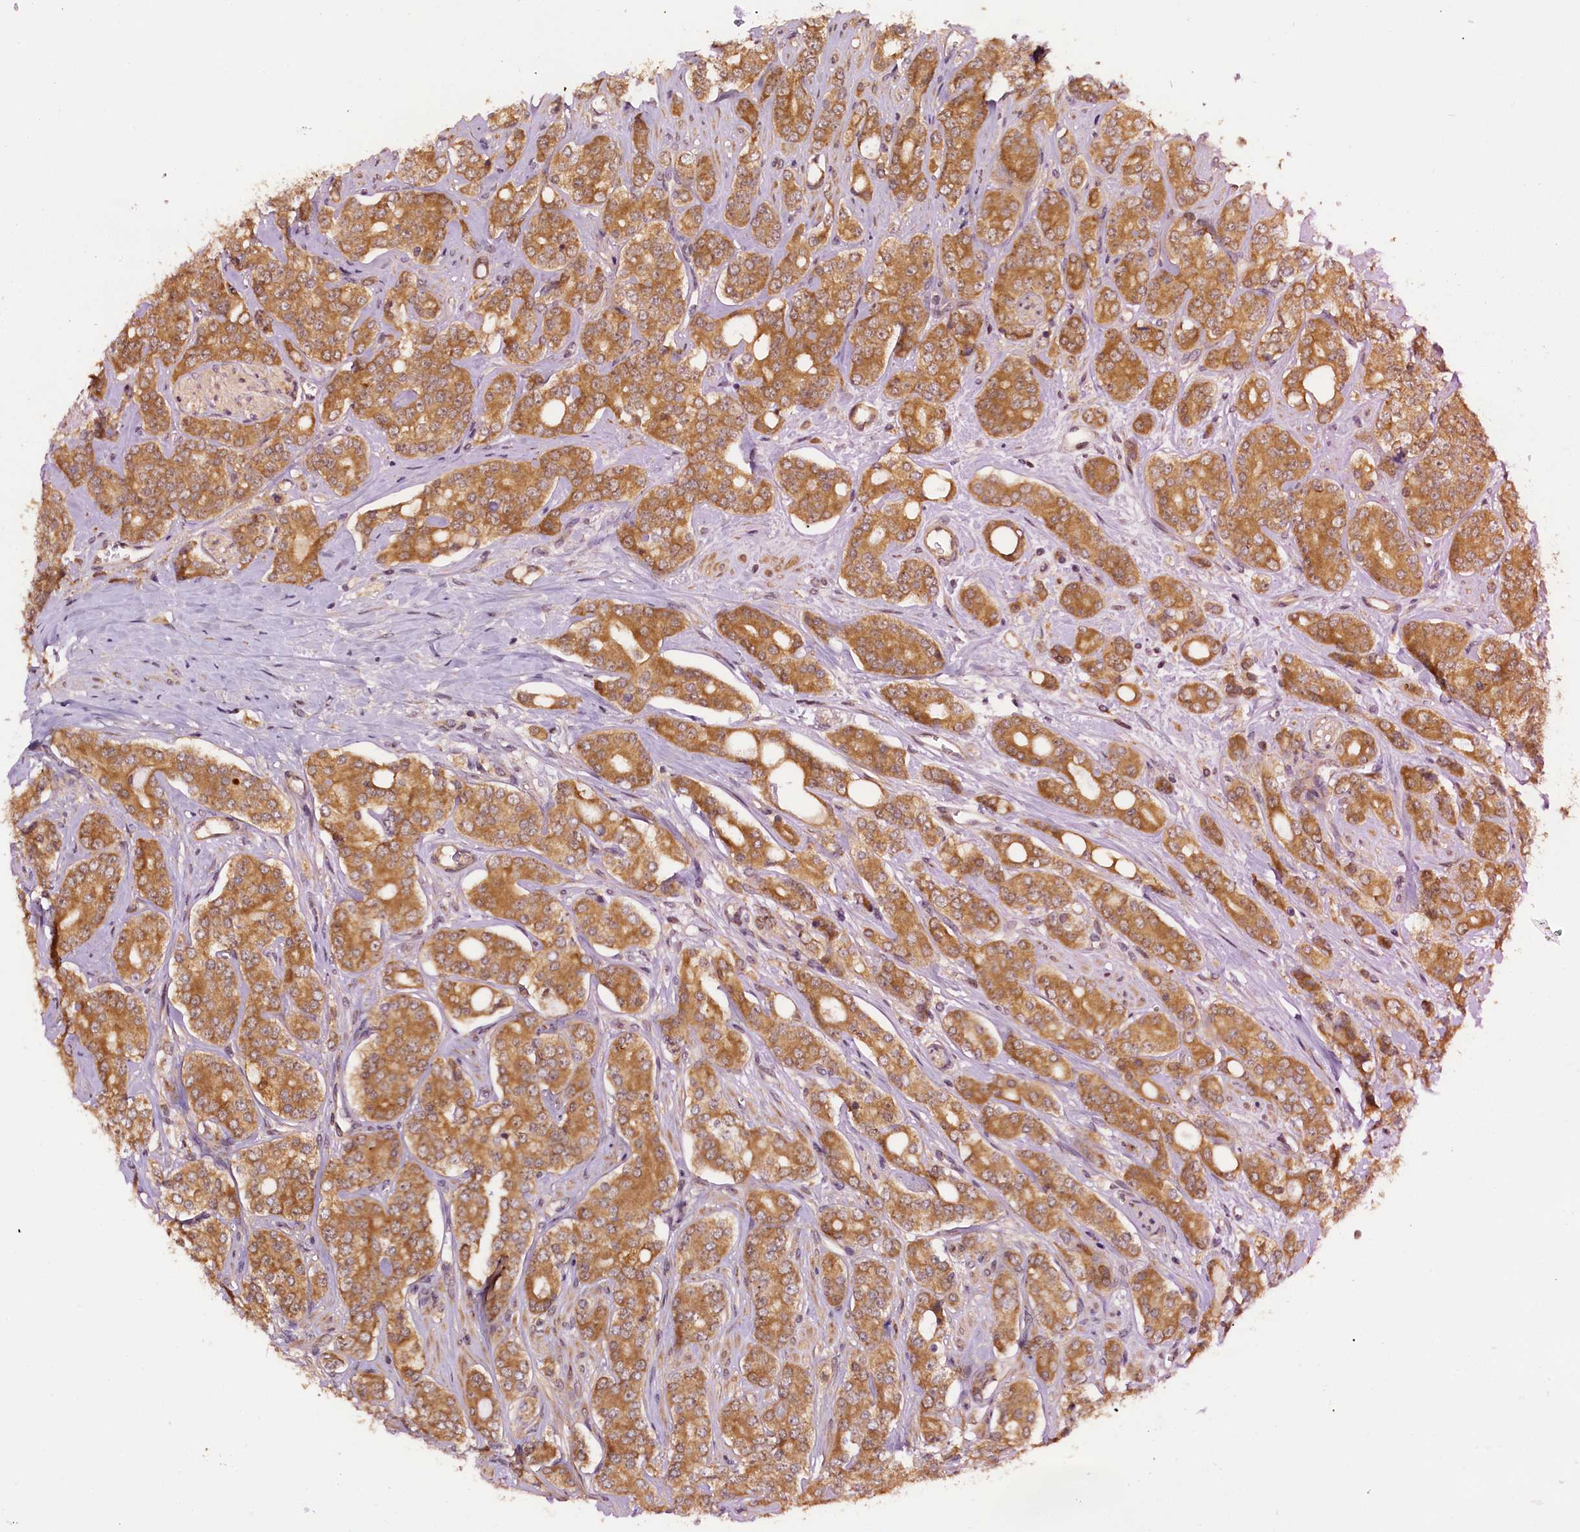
{"staining": {"intensity": "moderate", "quantity": ">75%", "location": "cytoplasmic/membranous"}, "tissue": "prostate cancer", "cell_type": "Tumor cells", "image_type": "cancer", "snomed": [{"axis": "morphology", "description": "Adenocarcinoma, High grade"}, {"axis": "topography", "description": "Prostate"}], "caption": "Protein expression by immunohistochemistry reveals moderate cytoplasmic/membranous staining in approximately >75% of tumor cells in prostate cancer. (Brightfield microscopy of DAB IHC at high magnification).", "gene": "RPUSD2", "patient": {"sex": "male", "age": 62}}